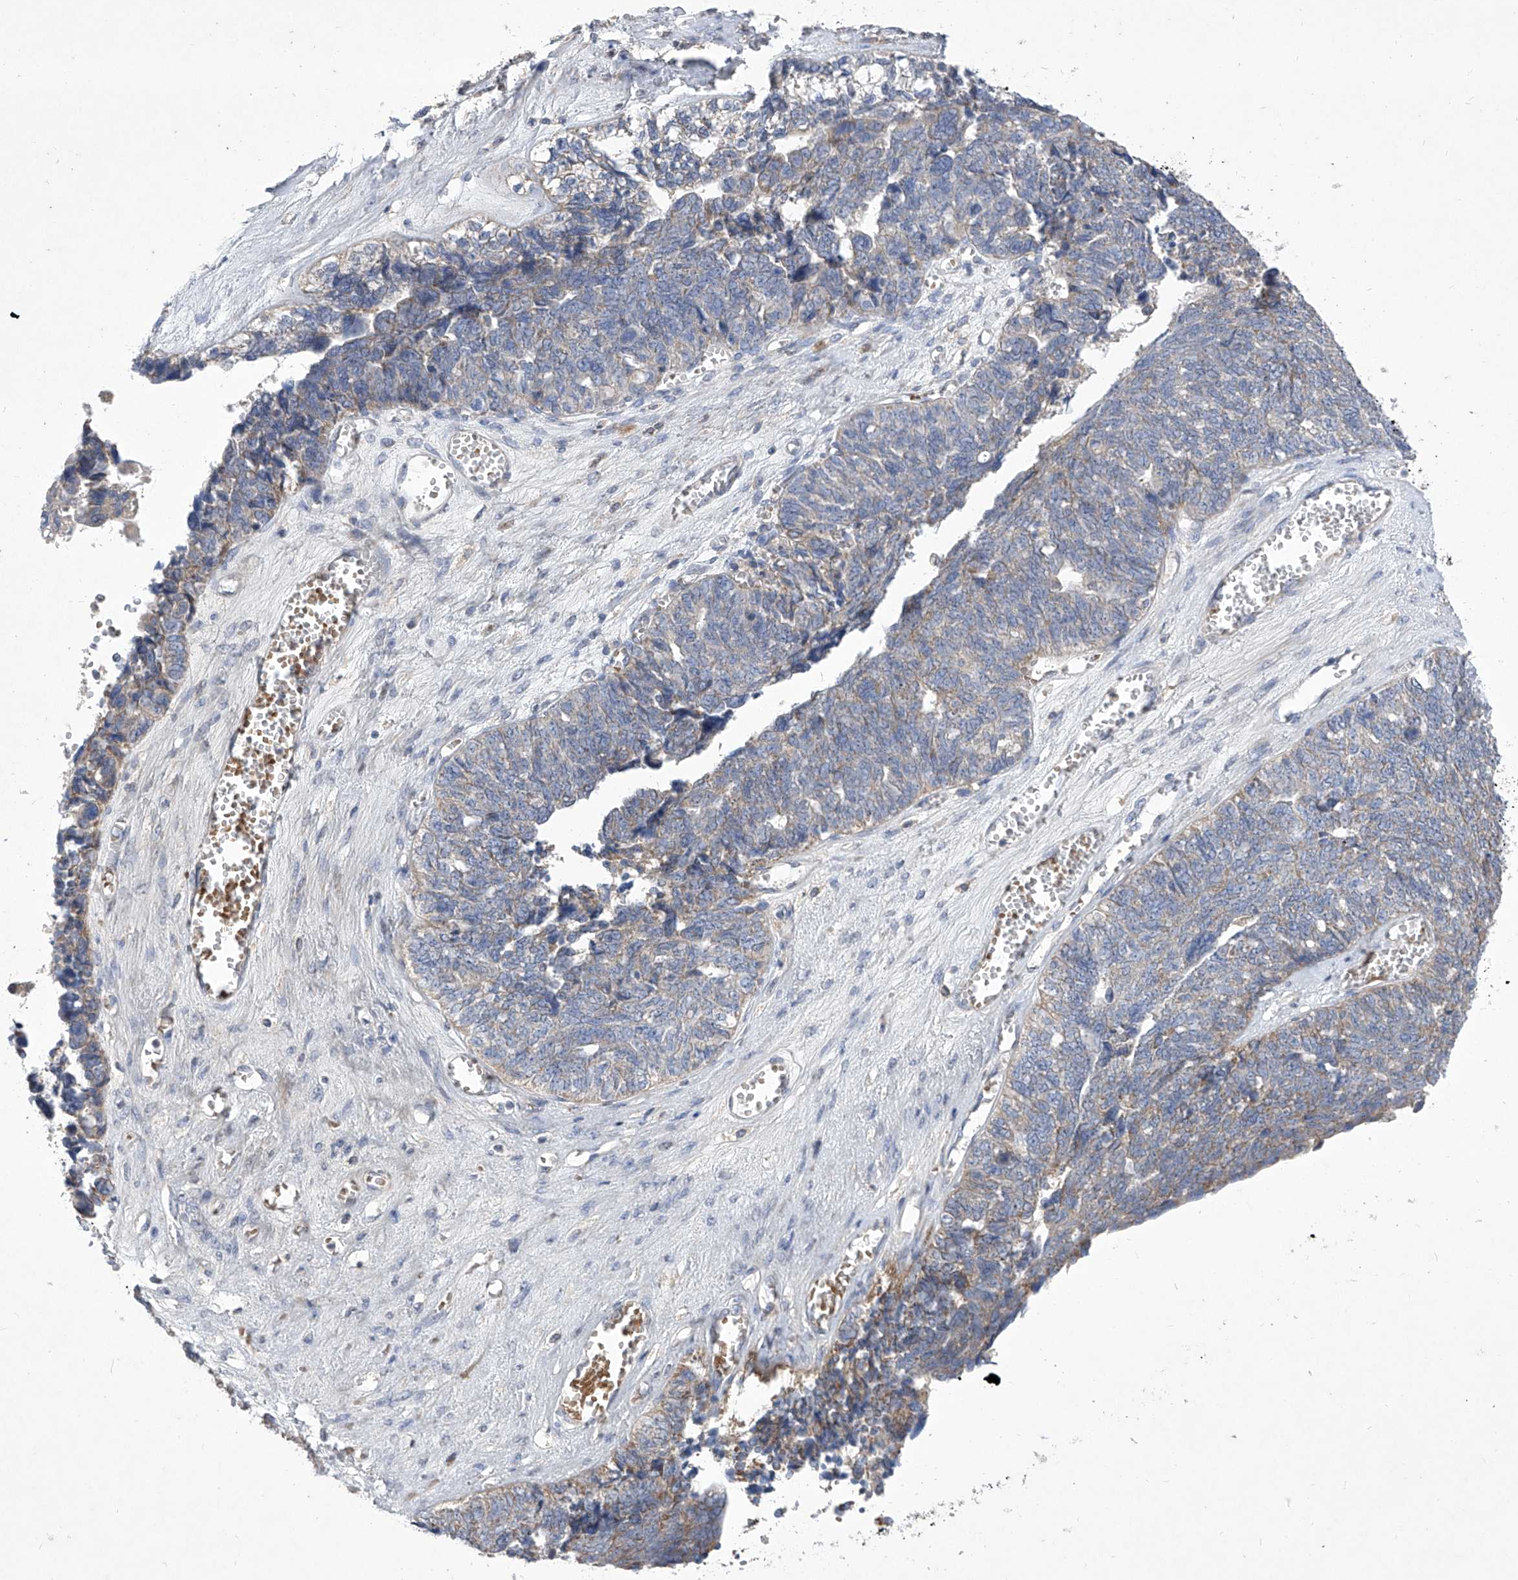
{"staining": {"intensity": "moderate", "quantity": "<25%", "location": "cytoplasmic/membranous"}, "tissue": "ovarian cancer", "cell_type": "Tumor cells", "image_type": "cancer", "snomed": [{"axis": "morphology", "description": "Cystadenocarcinoma, serous, NOS"}, {"axis": "topography", "description": "Ovary"}], "caption": "A brown stain shows moderate cytoplasmic/membranous positivity of a protein in ovarian cancer (serous cystadenocarcinoma) tumor cells. The staining was performed using DAB (3,3'-diaminobenzidine), with brown indicating positive protein expression. Nuclei are stained blue with hematoxylin.", "gene": "COQ3", "patient": {"sex": "female", "age": 79}}